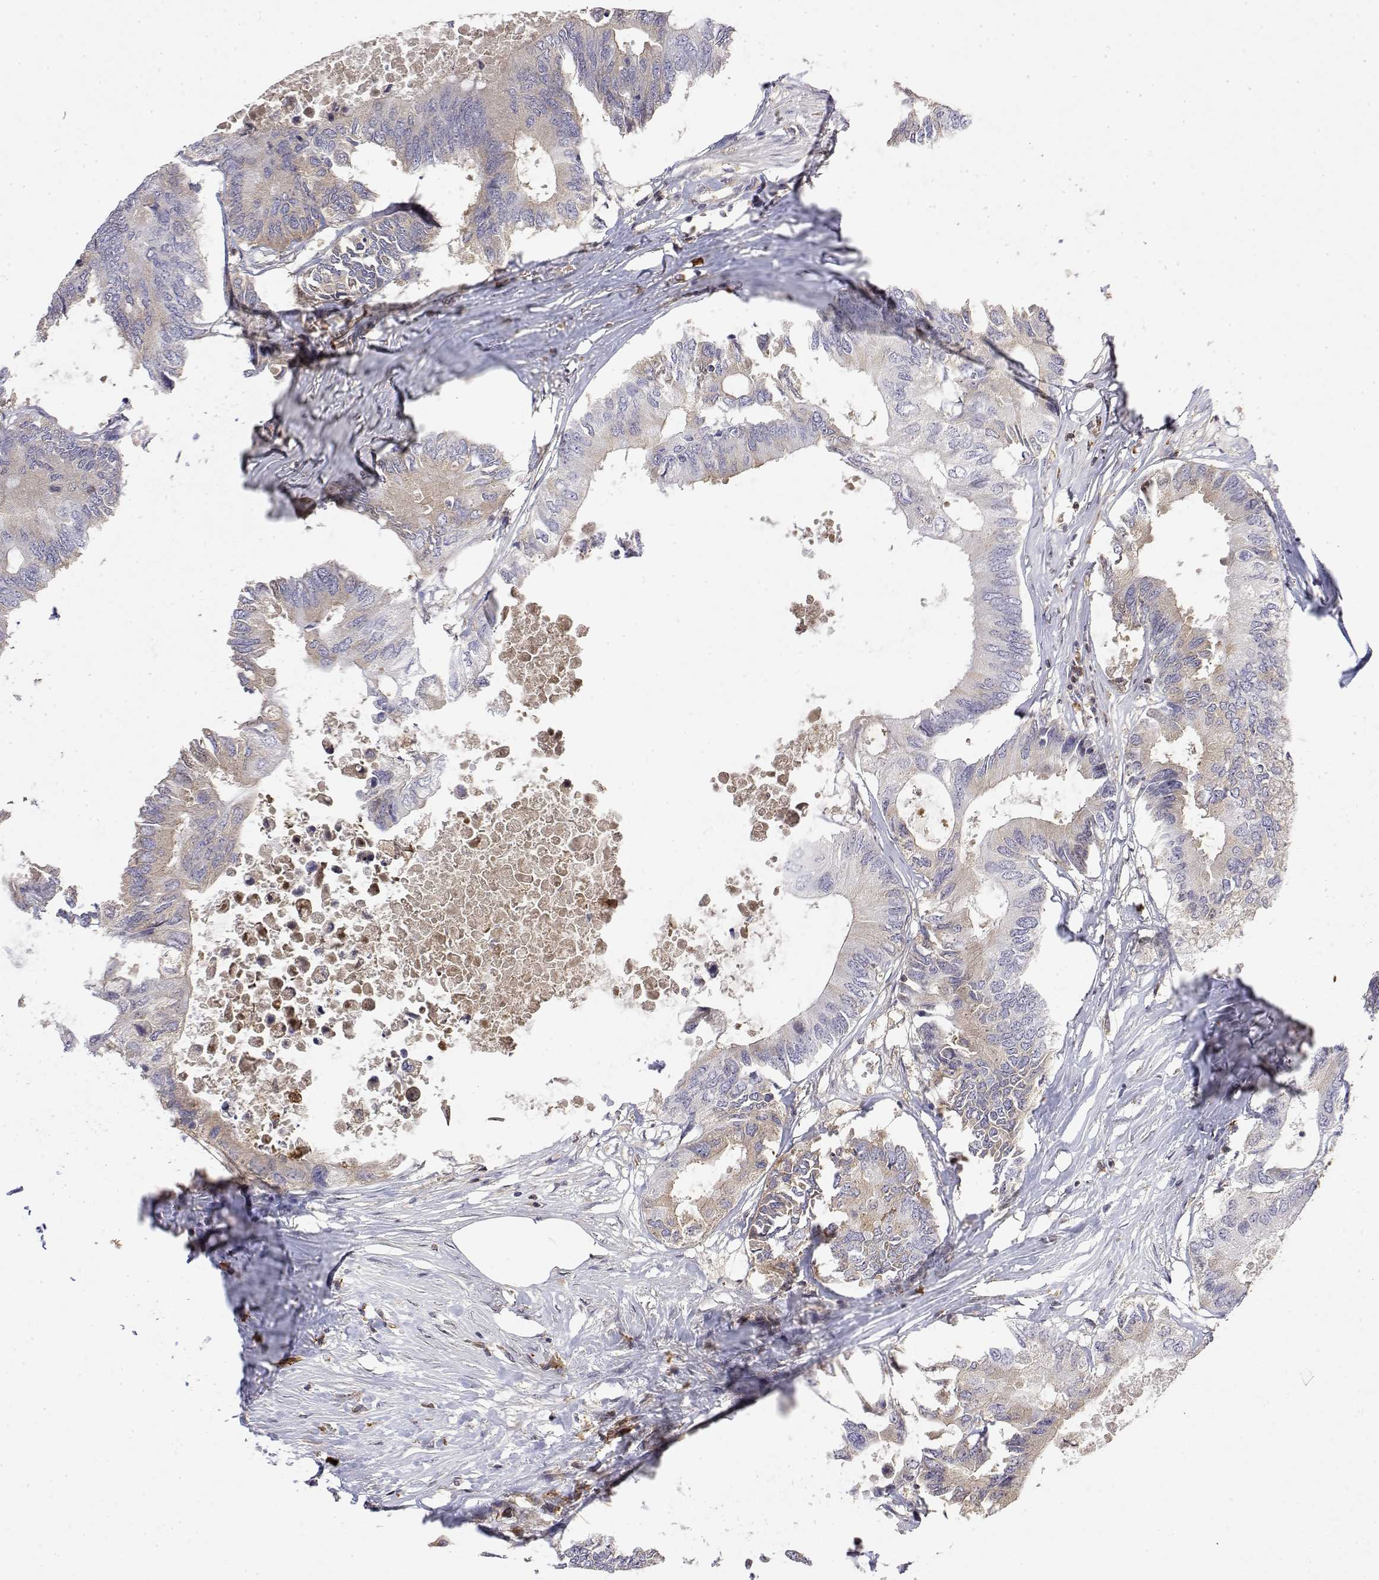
{"staining": {"intensity": "weak", "quantity": "<25%", "location": "cytoplasmic/membranous"}, "tissue": "colorectal cancer", "cell_type": "Tumor cells", "image_type": "cancer", "snomed": [{"axis": "morphology", "description": "Adenocarcinoma, NOS"}, {"axis": "topography", "description": "Colon"}], "caption": "Immunohistochemical staining of colorectal cancer (adenocarcinoma) displays no significant positivity in tumor cells.", "gene": "IGFBP4", "patient": {"sex": "male", "age": 71}}